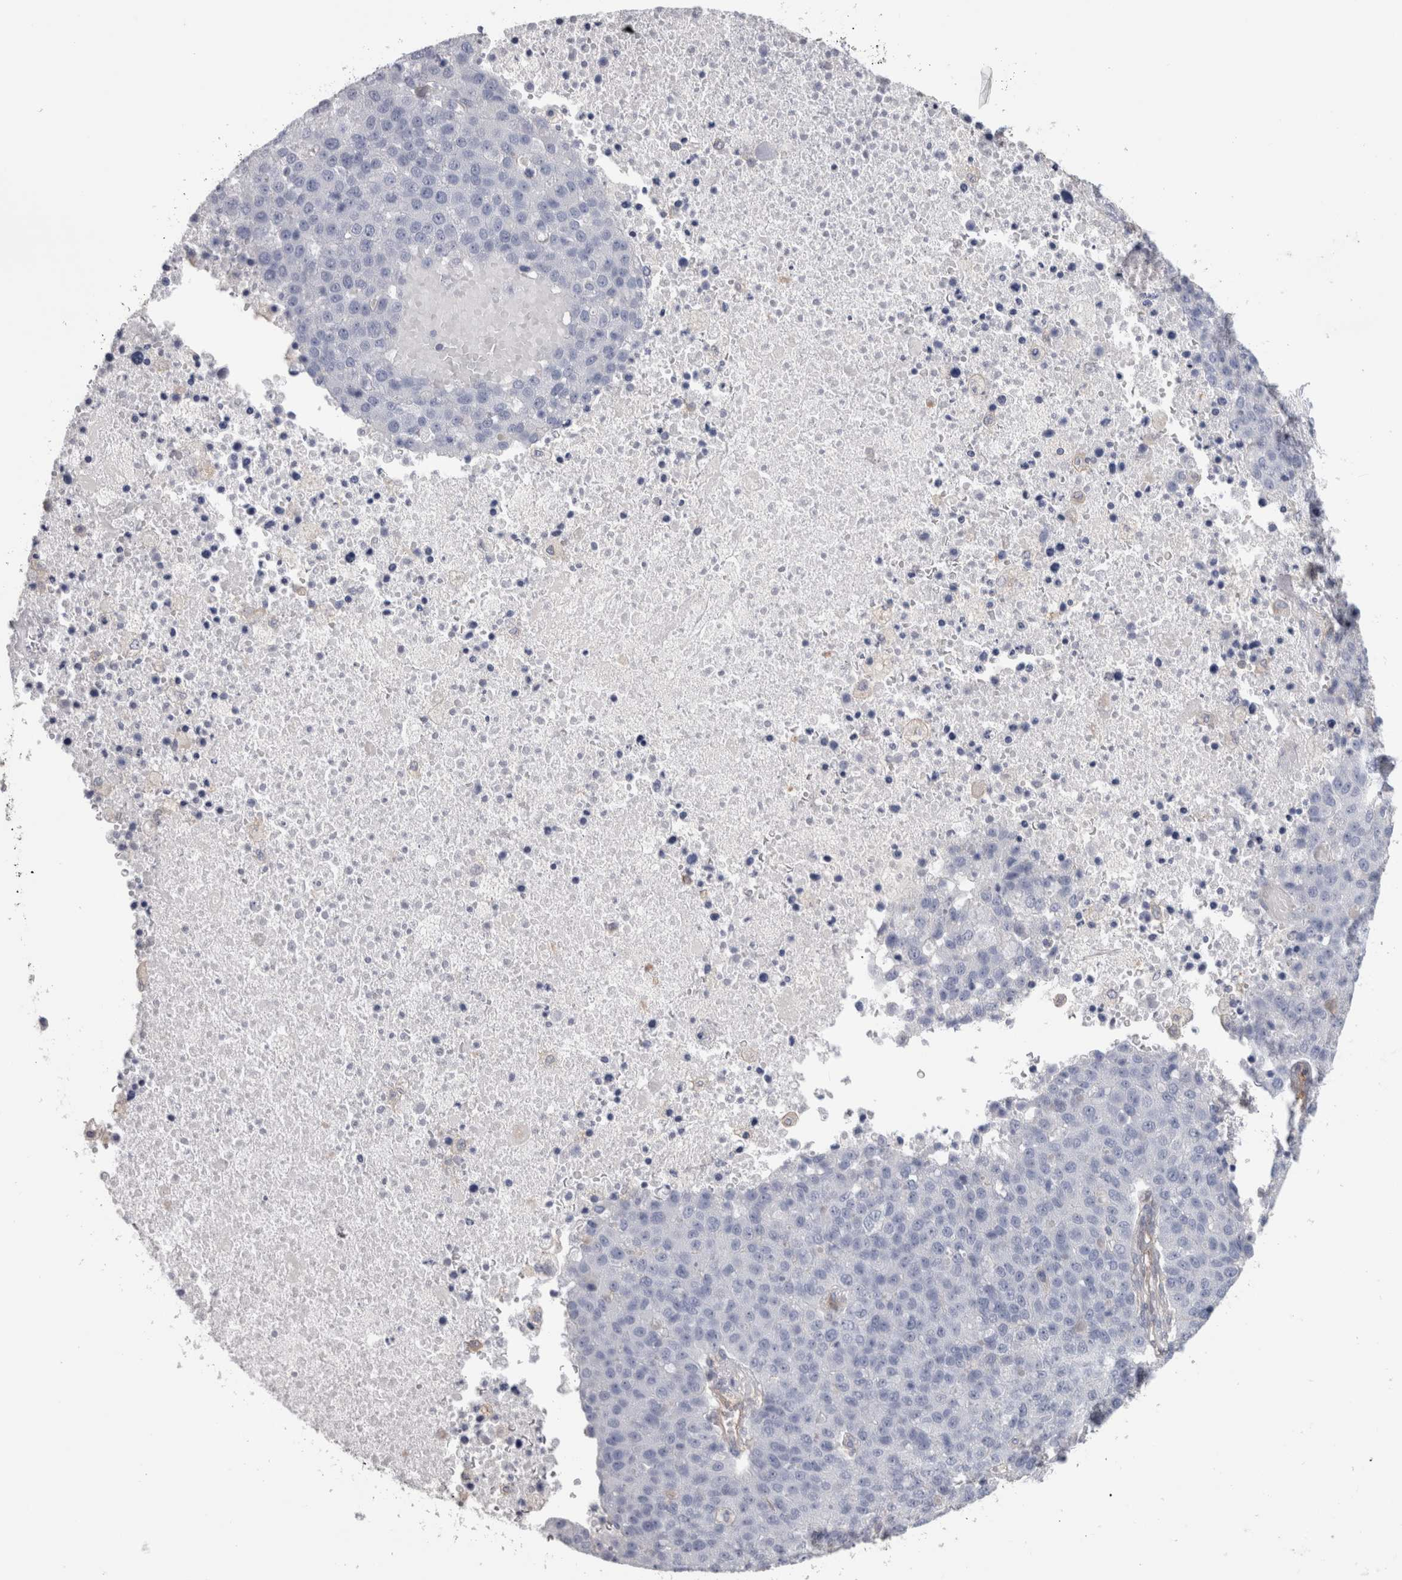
{"staining": {"intensity": "negative", "quantity": "none", "location": "none"}, "tissue": "pancreatic cancer", "cell_type": "Tumor cells", "image_type": "cancer", "snomed": [{"axis": "morphology", "description": "Adenocarcinoma, NOS"}, {"axis": "topography", "description": "Pancreas"}], "caption": "The immunohistochemistry photomicrograph has no significant positivity in tumor cells of pancreatic cancer tissue.", "gene": "SCRN1", "patient": {"sex": "female", "age": 61}}